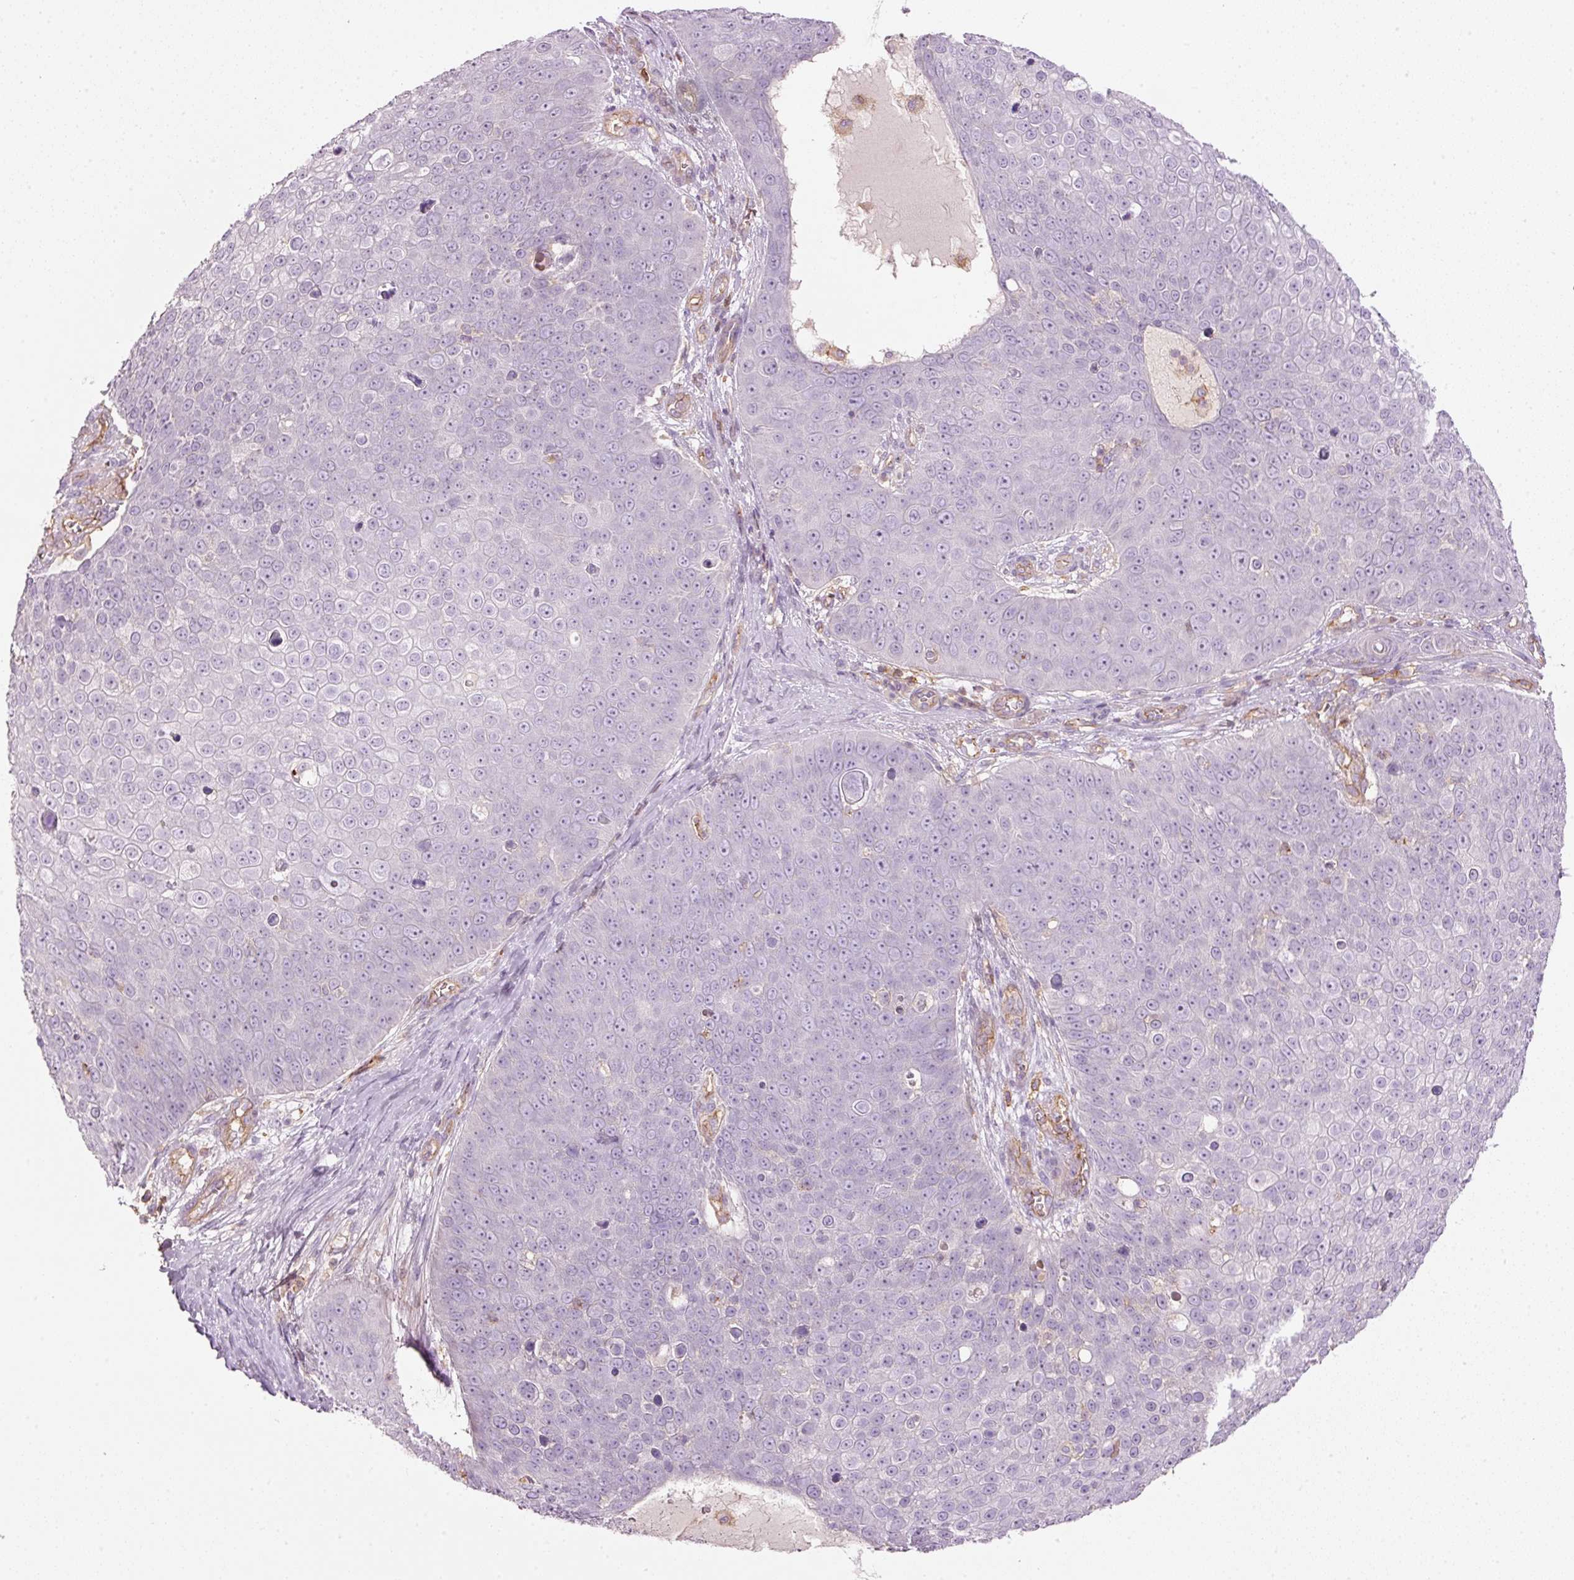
{"staining": {"intensity": "negative", "quantity": "none", "location": "none"}, "tissue": "skin cancer", "cell_type": "Tumor cells", "image_type": "cancer", "snomed": [{"axis": "morphology", "description": "Squamous cell carcinoma, NOS"}, {"axis": "topography", "description": "Skin"}], "caption": "The micrograph shows no staining of tumor cells in squamous cell carcinoma (skin). The staining is performed using DAB brown chromogen with nuclei counter-stained in using hematoxylin.", "gene": "SIPA1", "patient": {"sex": "male", "age": 71}}